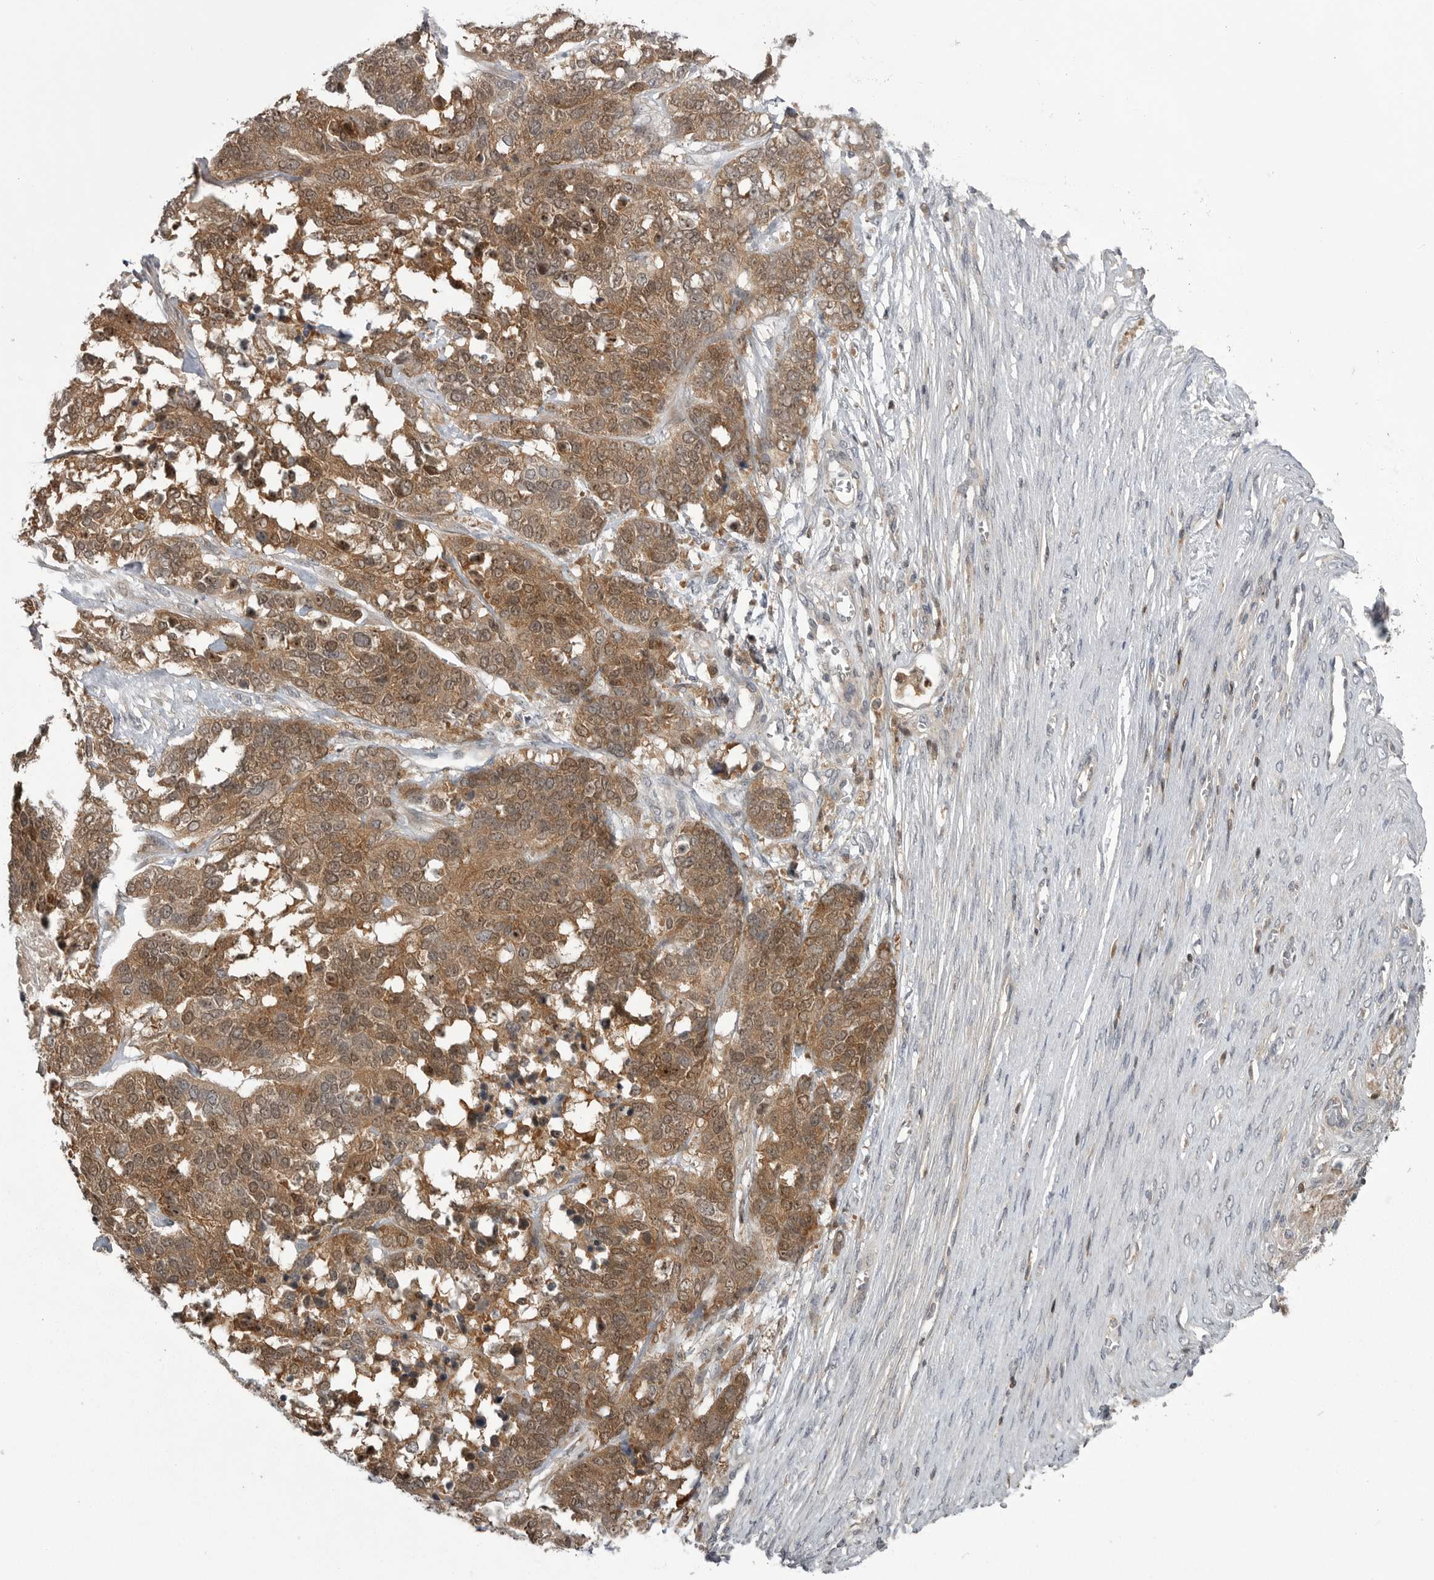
{"staining": {"intensity": "moderate", "quantity": ">75%", "location": "cytoplasmic/membranous,nuclear"}, "tissue": "ovarian cancer", "cell_type": "Tumor cells", "image_type": "cancer", "snomed": [{"axis": "morphology", "description": "Cystadenocarcinoma, serous, NOS"}, {"axis": "topography", "description": "Ovary"}], "caption": "Ovarian cancer stained for a protein reveals moderate cytoplasmic/membranous and nuclear positivity in tumor cells. (brown staining indicates protein expression, while blue staining denotes nuclei).", "gene": "MAPK13", "patient": {"sex": "female", "age": 44}}